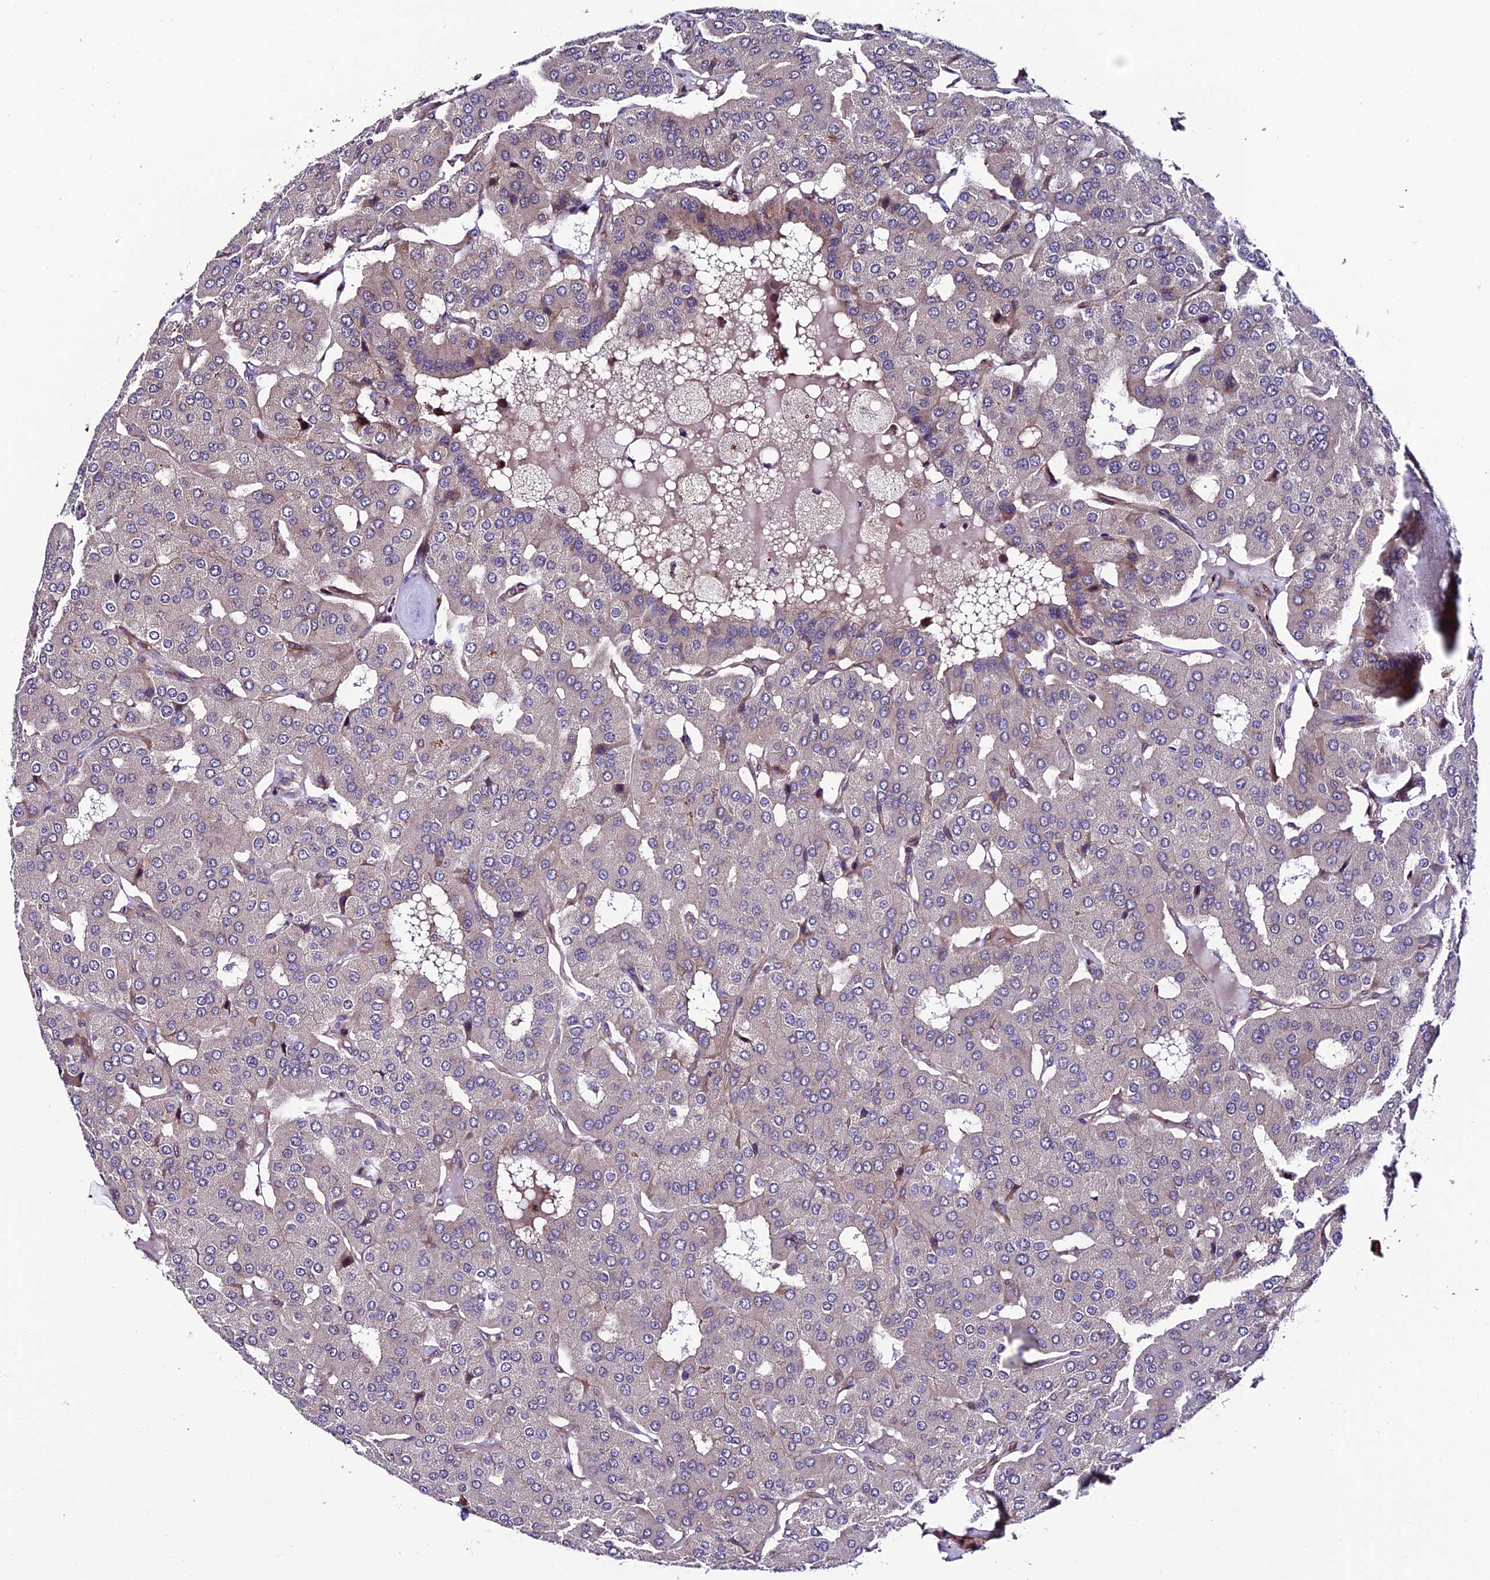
{"staining": {"intensity": "negative", "quantity": "none", "location": "none"}, "tissue": "parathyroid gland", "cell_type": "Glandular cells", "image_type": "normal", "snomed": [{"axis": "morphology", "description": "Normal tissue, NOS"}, {"axis": "morphology", "description": "Adenoma, NOS"}, {"axis": "topography", "description": "Parathyroid gland"}], "caption": "High magnification brightfield microscopy of normal parathyroid gland stained with DAB (3,3'-diaminobenzidine) (brown) and counterstained with hematoxylin (blue): glandular cells show no significant positivity.", "gene": "TNIP3", "patient": {"sex": "female", "age": 86}}